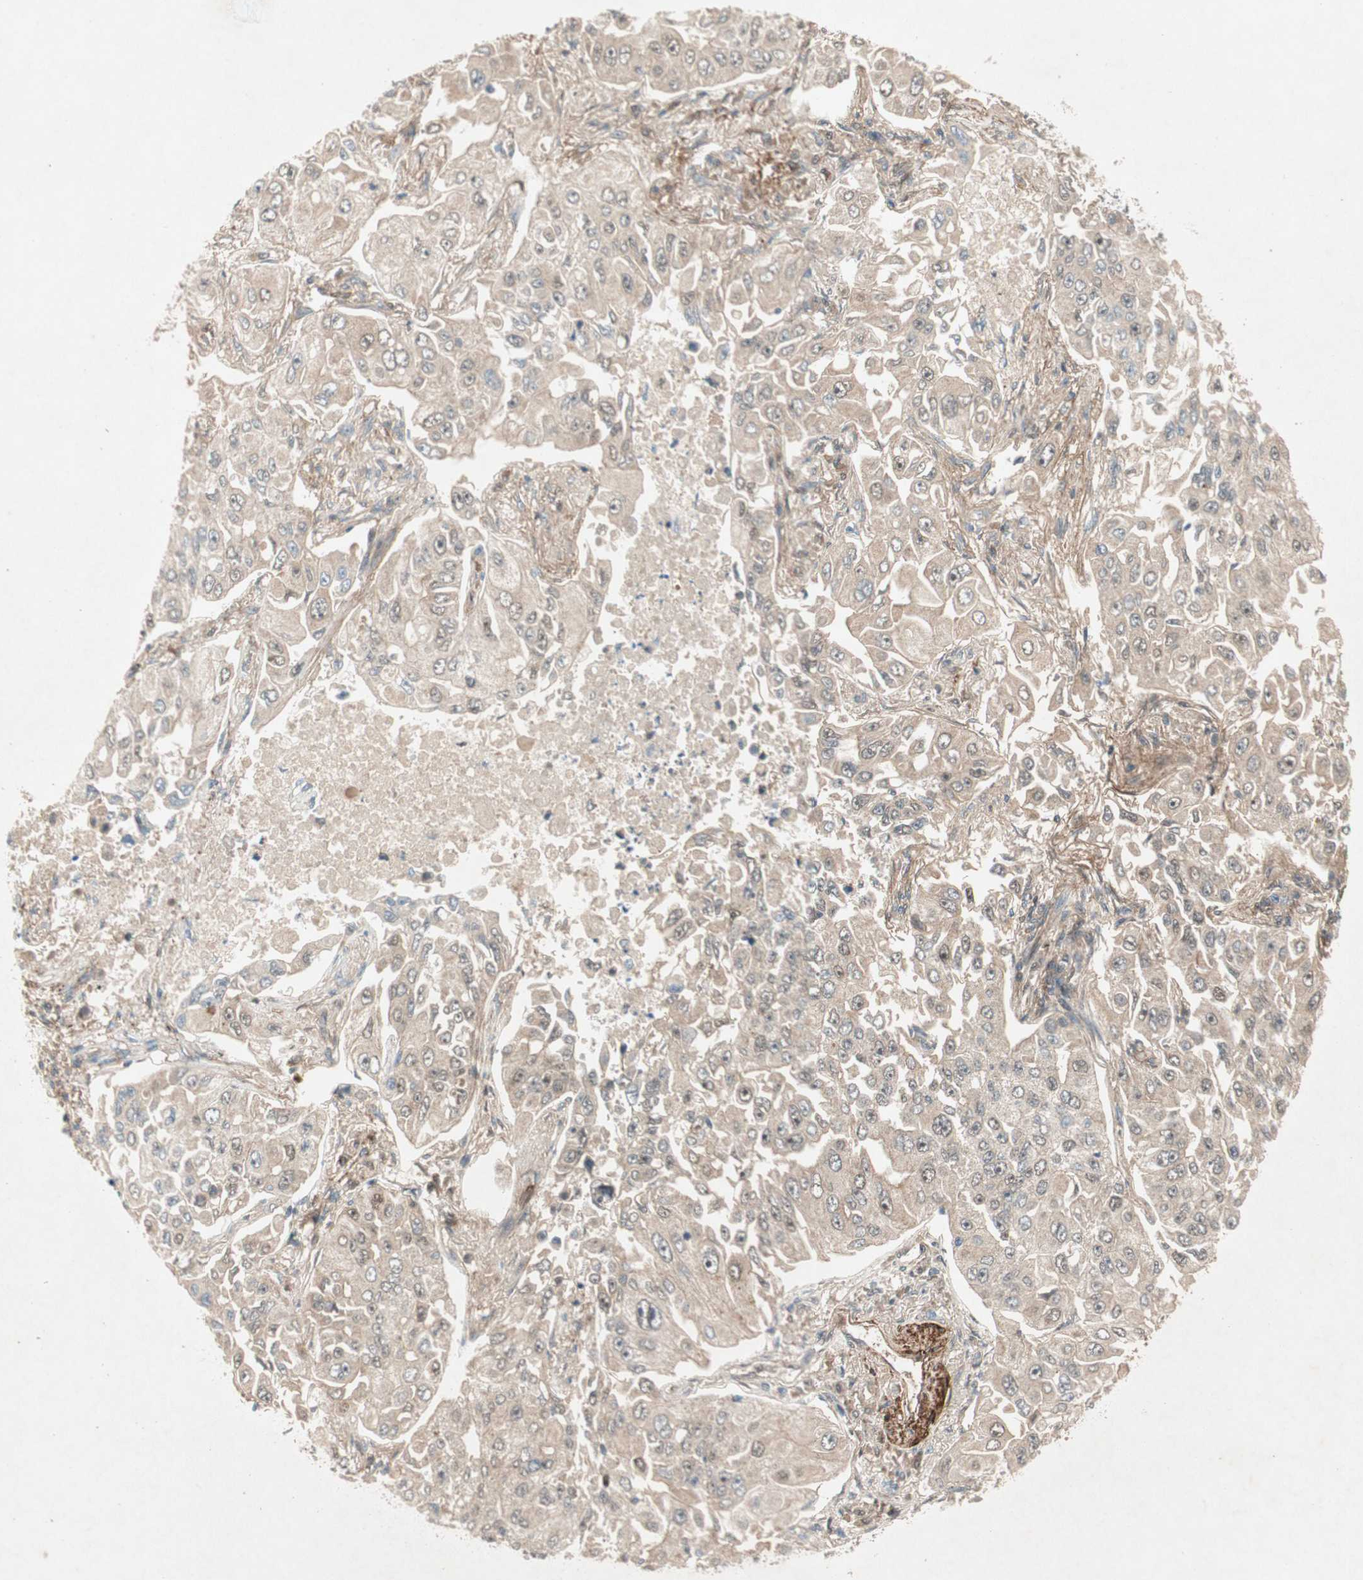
{"staining": {"intensity": "weak", "quantity": ">75%", "location": "cytoplasmic/membranous"}, "tissue": "lung cancer", "cell_type": "Tumor cells", "image_type": "cancer", "snomed": [{"axis": "morphology", "description": "Adenocarcinoma, NOS"}, {"axis": "topography", "description": "Lung"}], "caption": "Protein staining displays weak cytoplasmic/membranous expression in about >75% of tumor cells in lung adenocarcinoma.", "gene": "RNGTT", "patient": {"sex": "male", "age": 84}}